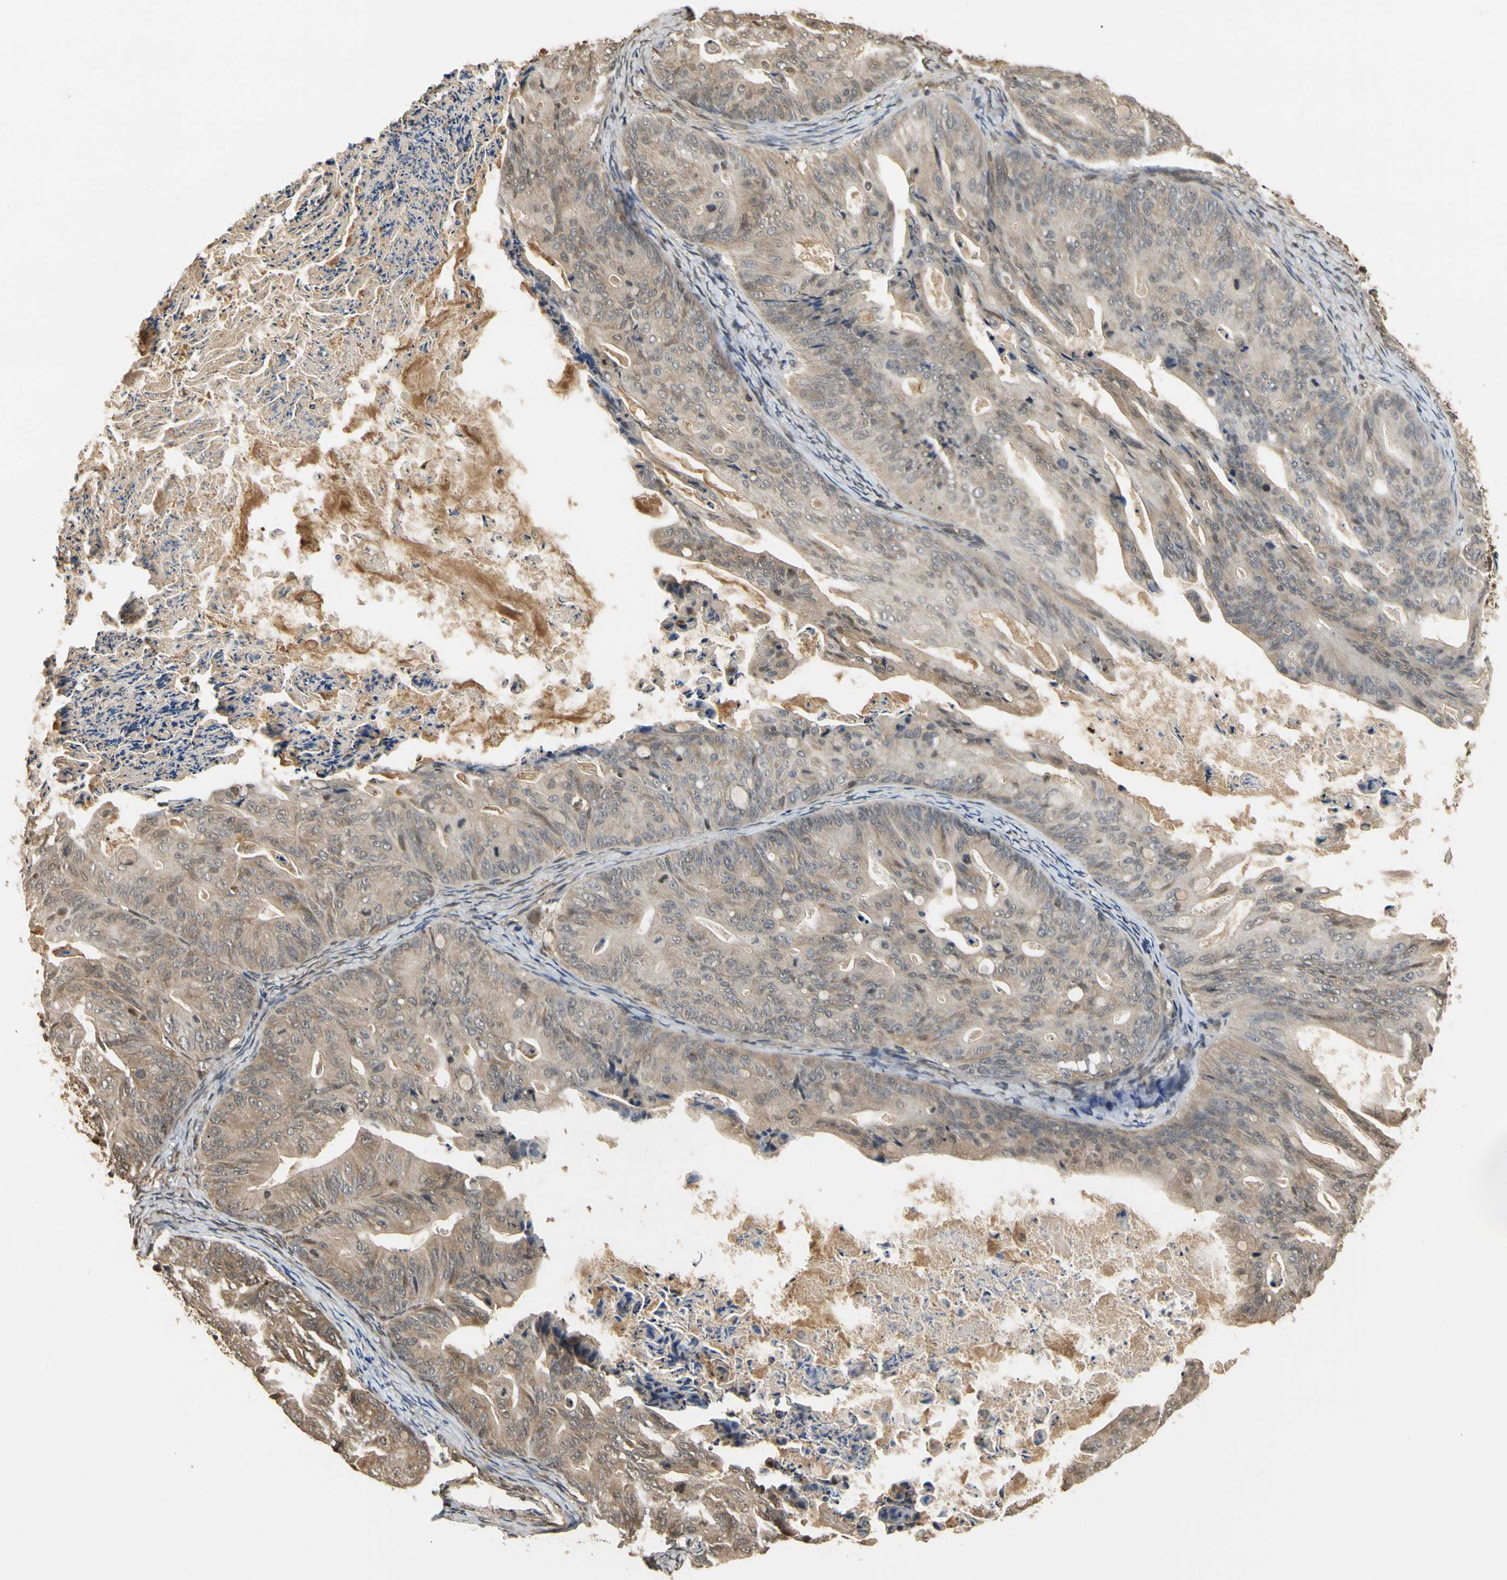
{"staining": {"intensity": "weak", "quantity": ">75%", "location": "cytoplasmic/membranous"}, "tissue": "ovarian cancer", "cell_type": "Tumor cells", "image_type": "cancer", "snomed": [{"axis": "morphology", "description": "Cystadenocarcinoma, mucinous, NOS"}, {"axis": "topography", "description": "Ovary"}], "caption": "Protein staining of ovarian cancer tissue exhibits weak cytoplasmic/membranous staining in about >75% of tumor cells.", "gene": "SOD1", "patient": {"sex": "female", "age": 37}}